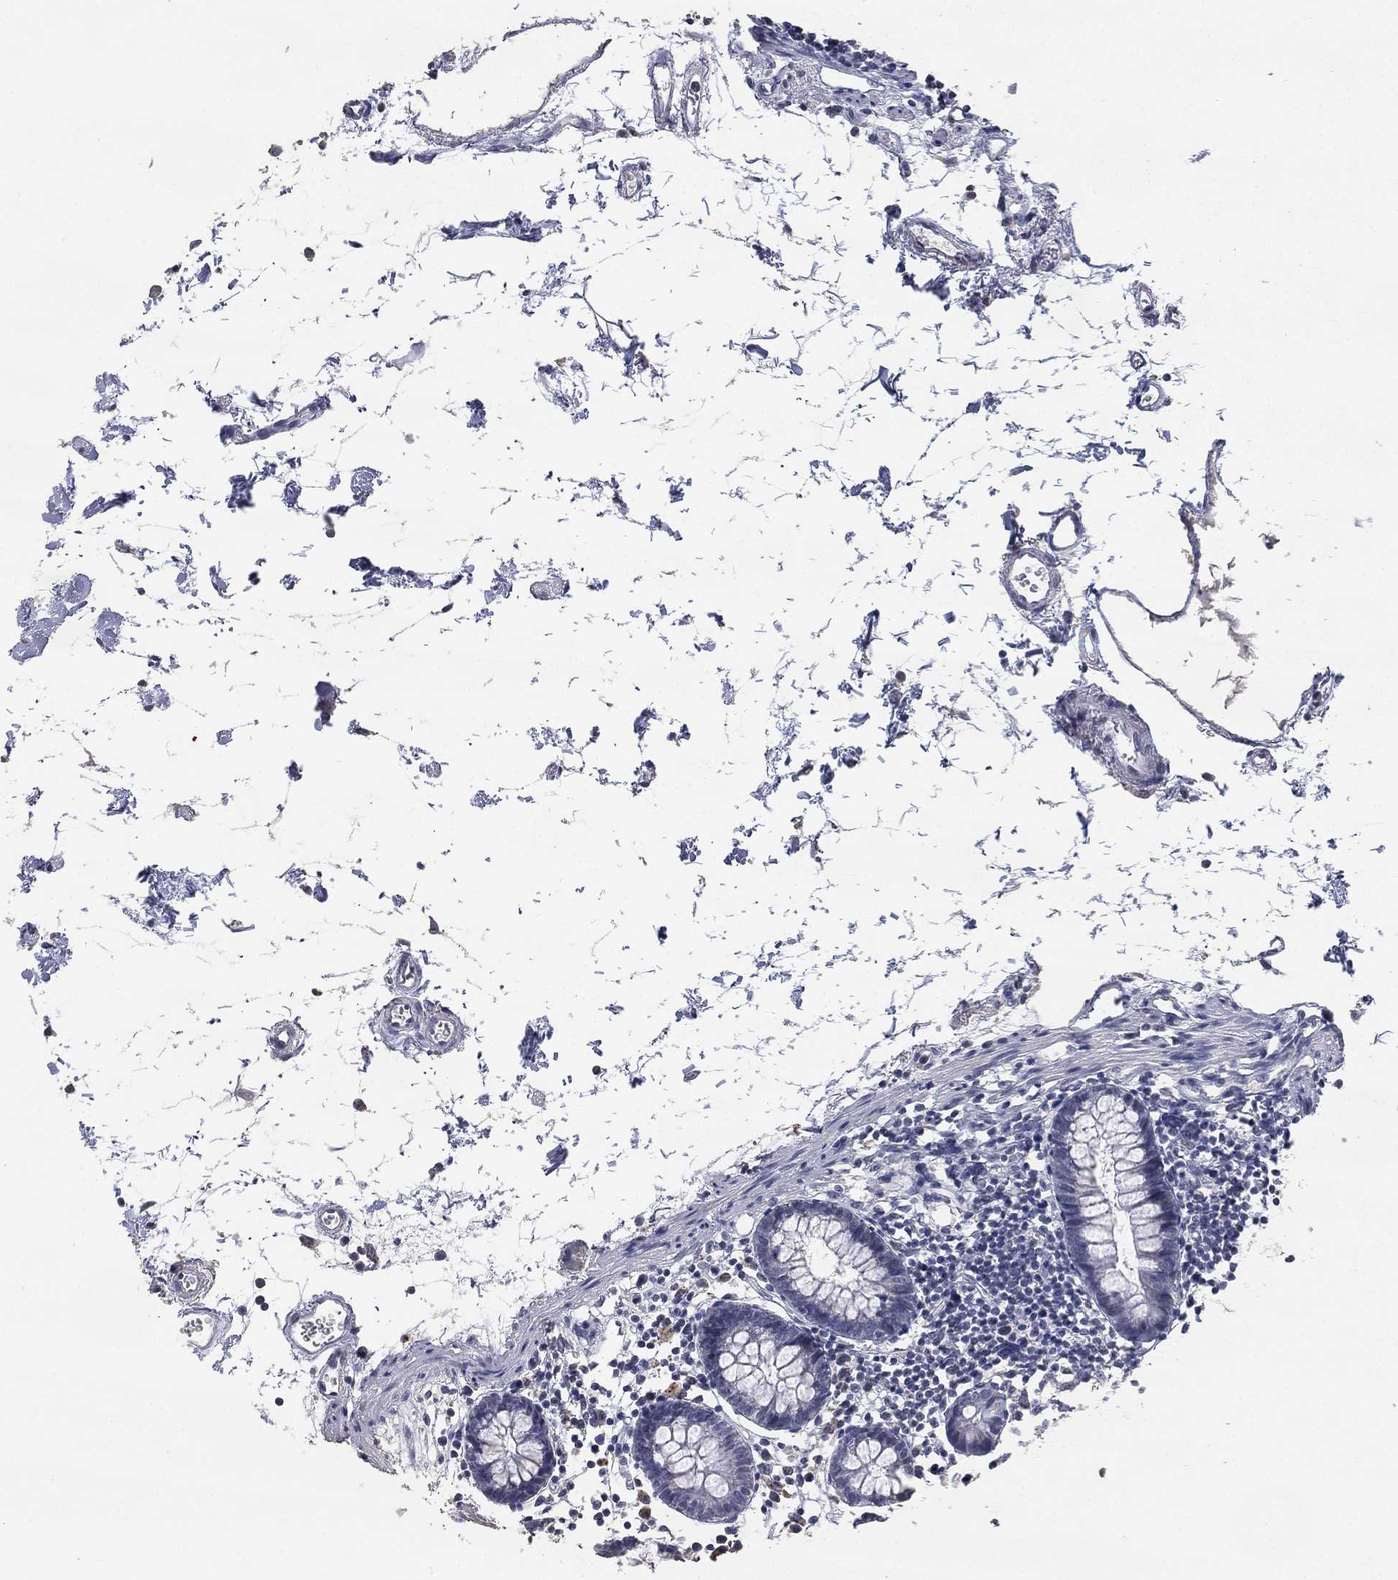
{"staining": {"intensity": "negative", "quantity": "none", "location": "none"}, "tissue": "colon", "cell_type": "Glandular cells", "image_type": "normal", "snomed": [{"axis": "morphology", "description": "Normal tissue, NOS"}, {"axis": "topography", "description": "Colon"}], "caption": "High power microscopy image of an immunohistochemistry (IHC) histopathology image of benign colon, revealing no significant staining in glandular cells. (DAB (3,3'-diaminobenzidine) IHC with hematoxylin counter stain).", "gene": "DSG1", "patient": {"sex": "female", "age": 84}}